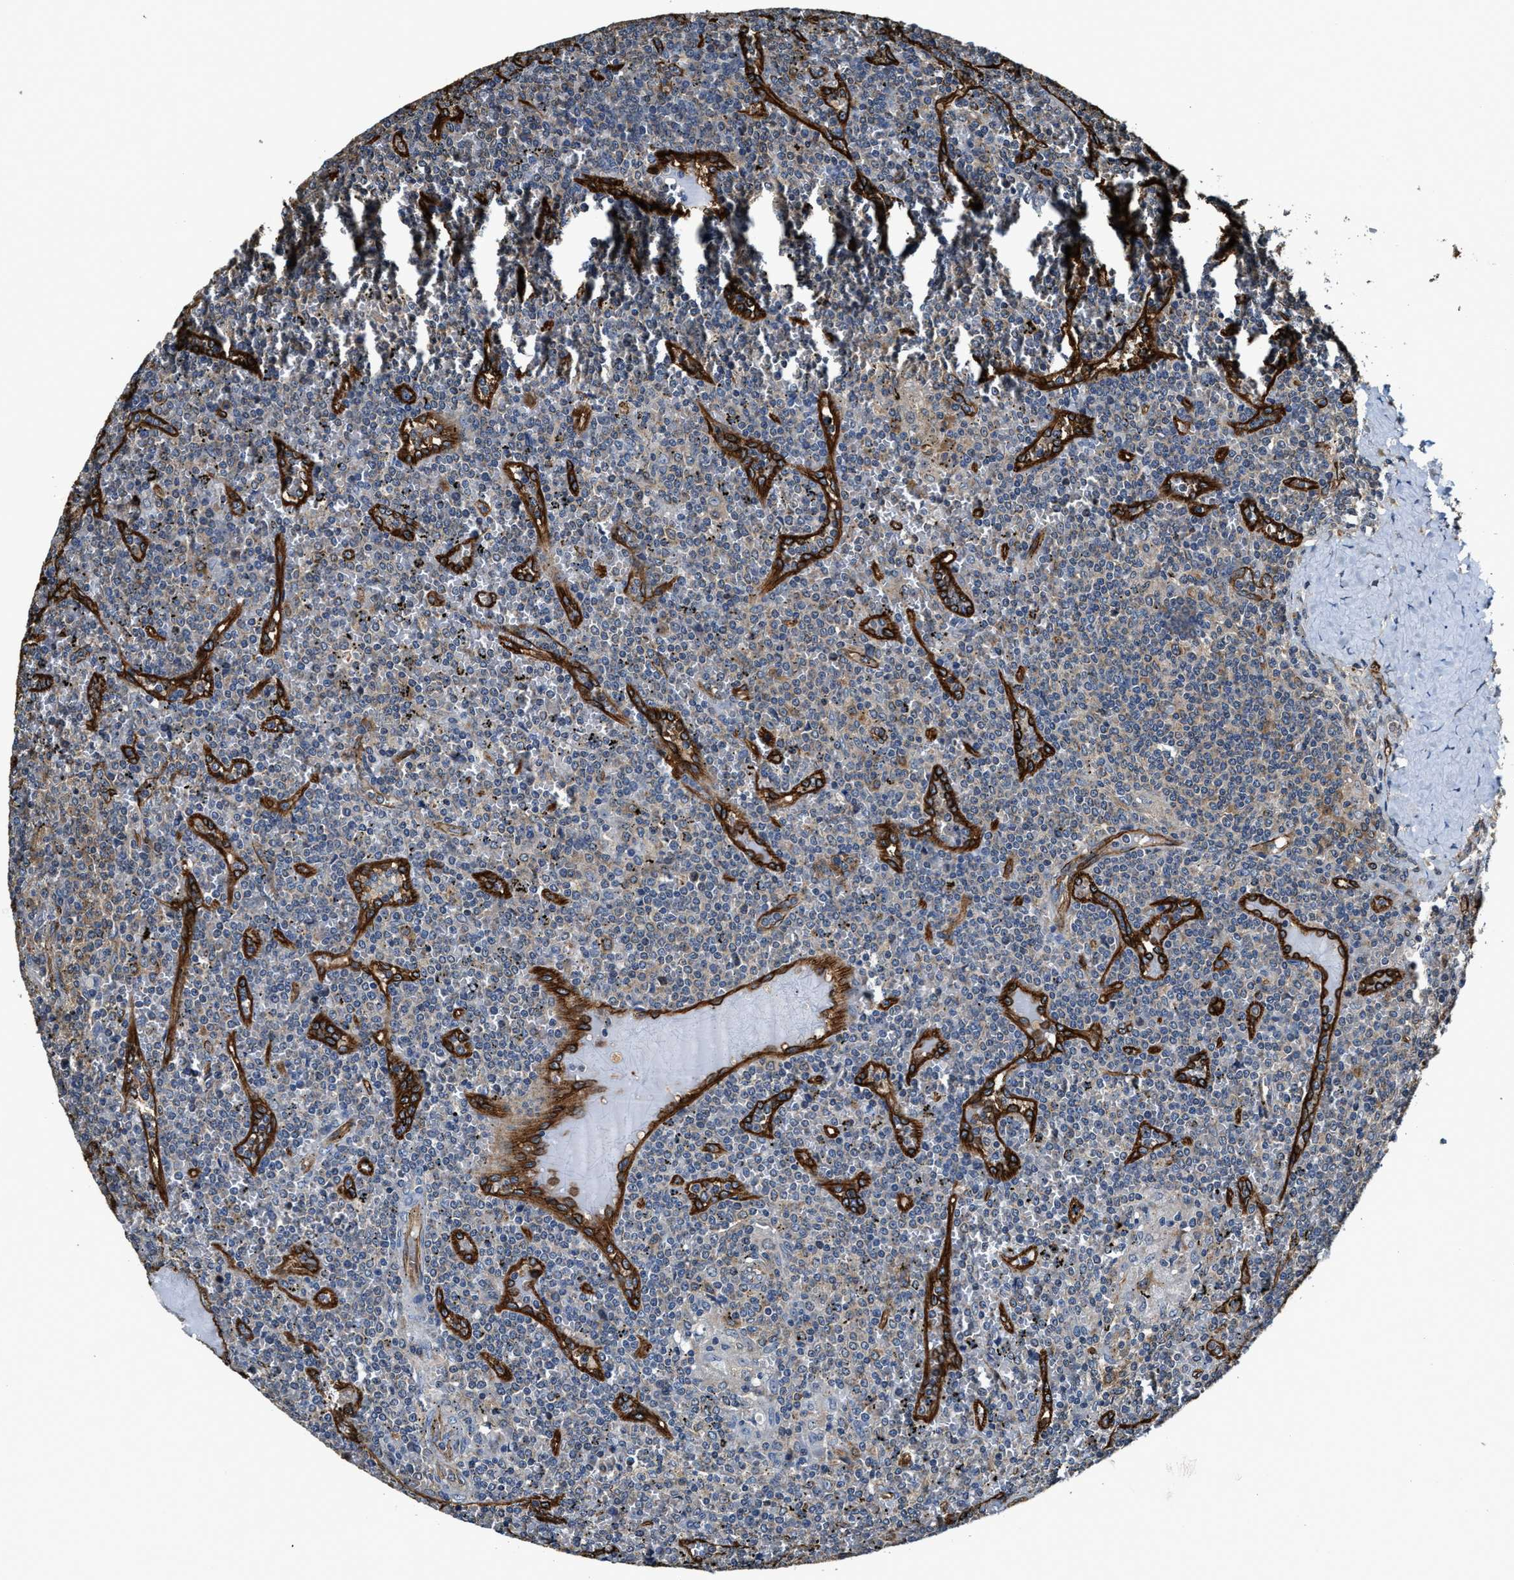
{"staining": {"intensity": "weak", "quantity": "<25%", "location": "cytoplasmic/membranous"}, "tissue": "lymphoma", "cell_type": "Tumor cells", "image_type": "cancer", "snomed": [{"axis": "morphology", "description": "Malignant lymphoma, non-Hodgkin's type, Low grade"}, {"axis": "topography", "description": "Spleen"}], "caption": "DAB immunohistochemical staining of human lymphoma shows no significant expression in tumor cells.", "gene": "GFRA3", "patient": {"sex": "female", "age": 19}}